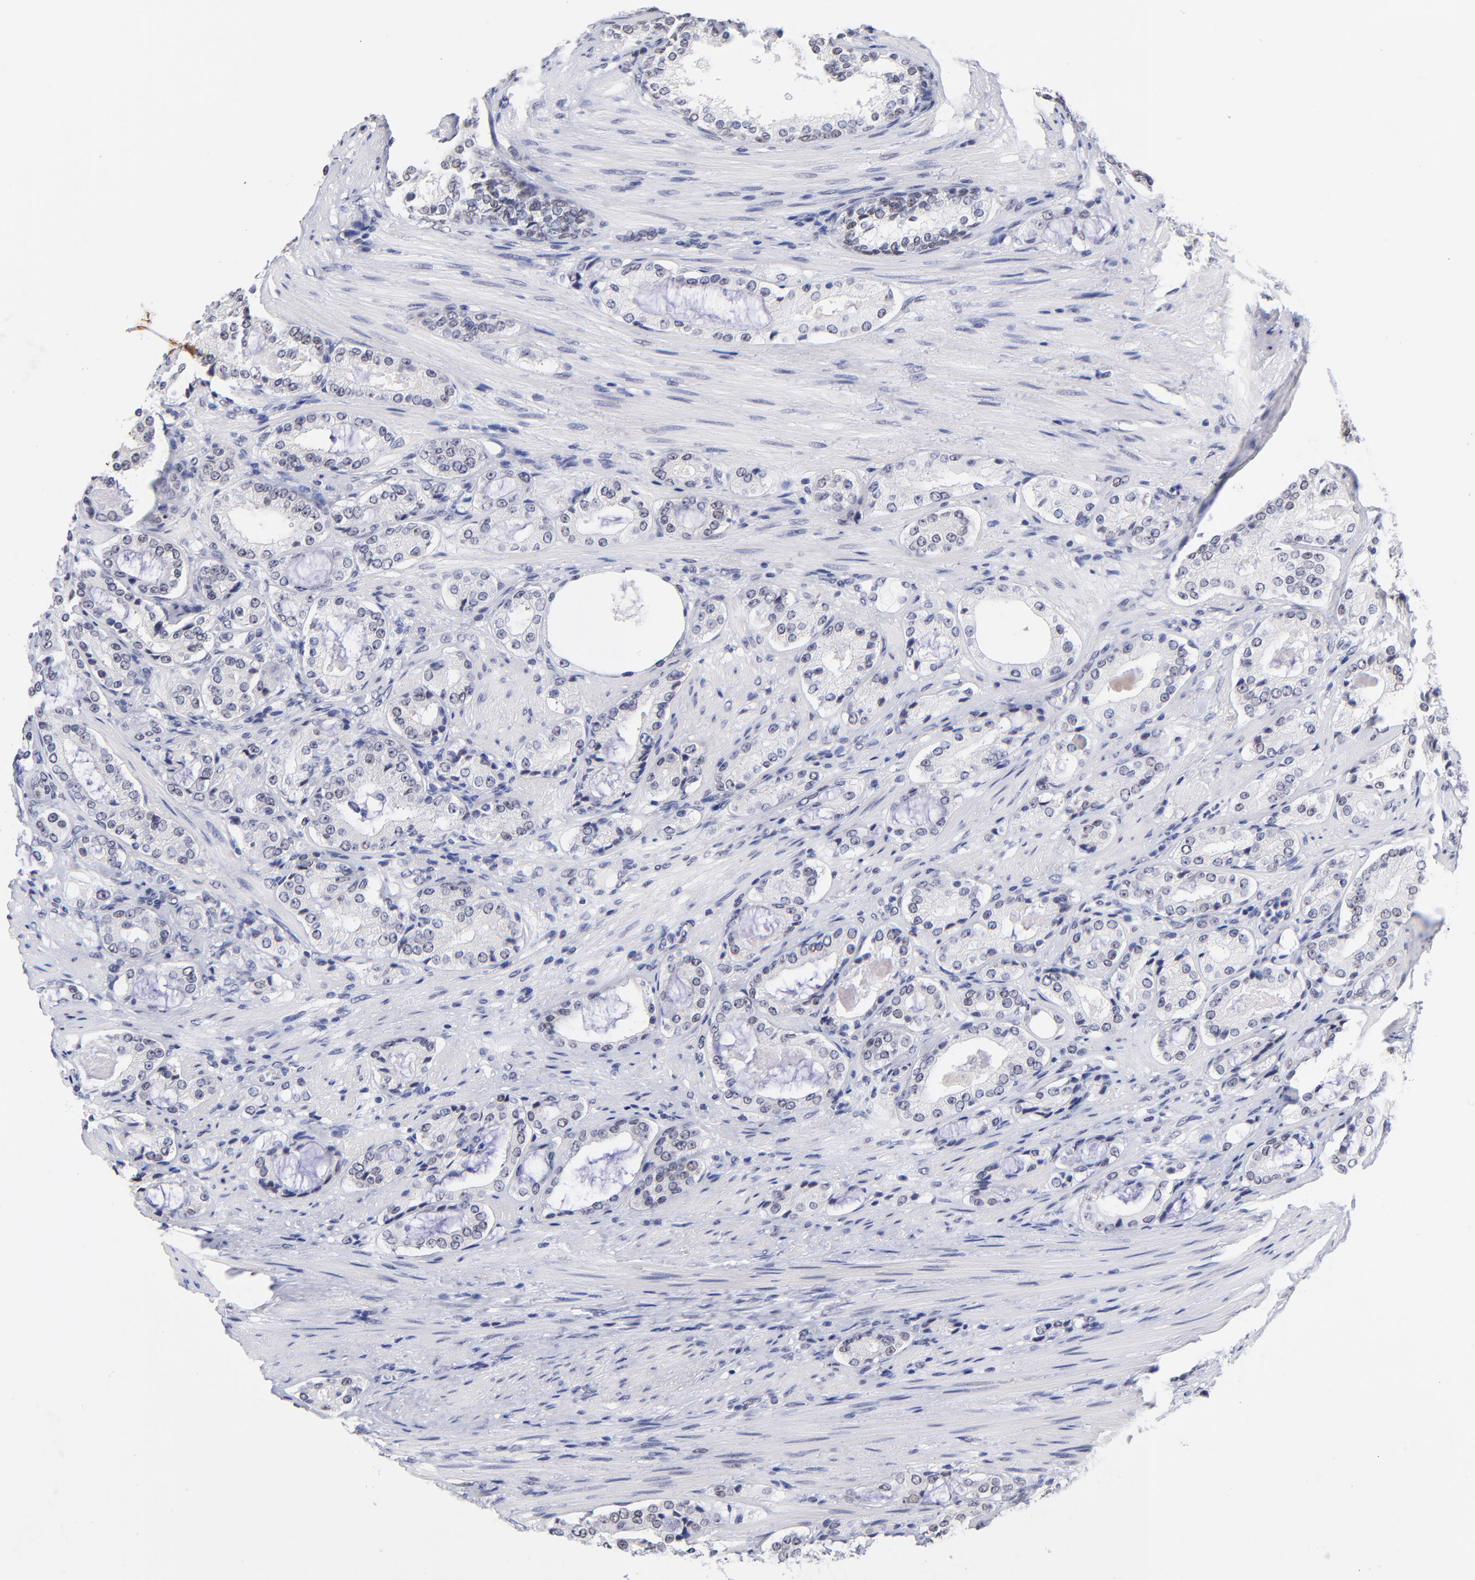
{"staining": {"intensity": "negative", "quantity": "none", "location": "none"}, "tissue": "prostate cancer", "cell_type": "Tumor cells", "image_type": "cancer", "snomed": [{"axis": "morphology", "description": "Adenocarcinoma, High grade"}, {"axis": "topography", "description": "Prostate"}], "caption": "Tumor cells are negative for brown protein staining in prostate cancer (high-grade adenocarcinoma).", "gene": "ZNF74", "patient": {"sex": "male", "age": 72}}